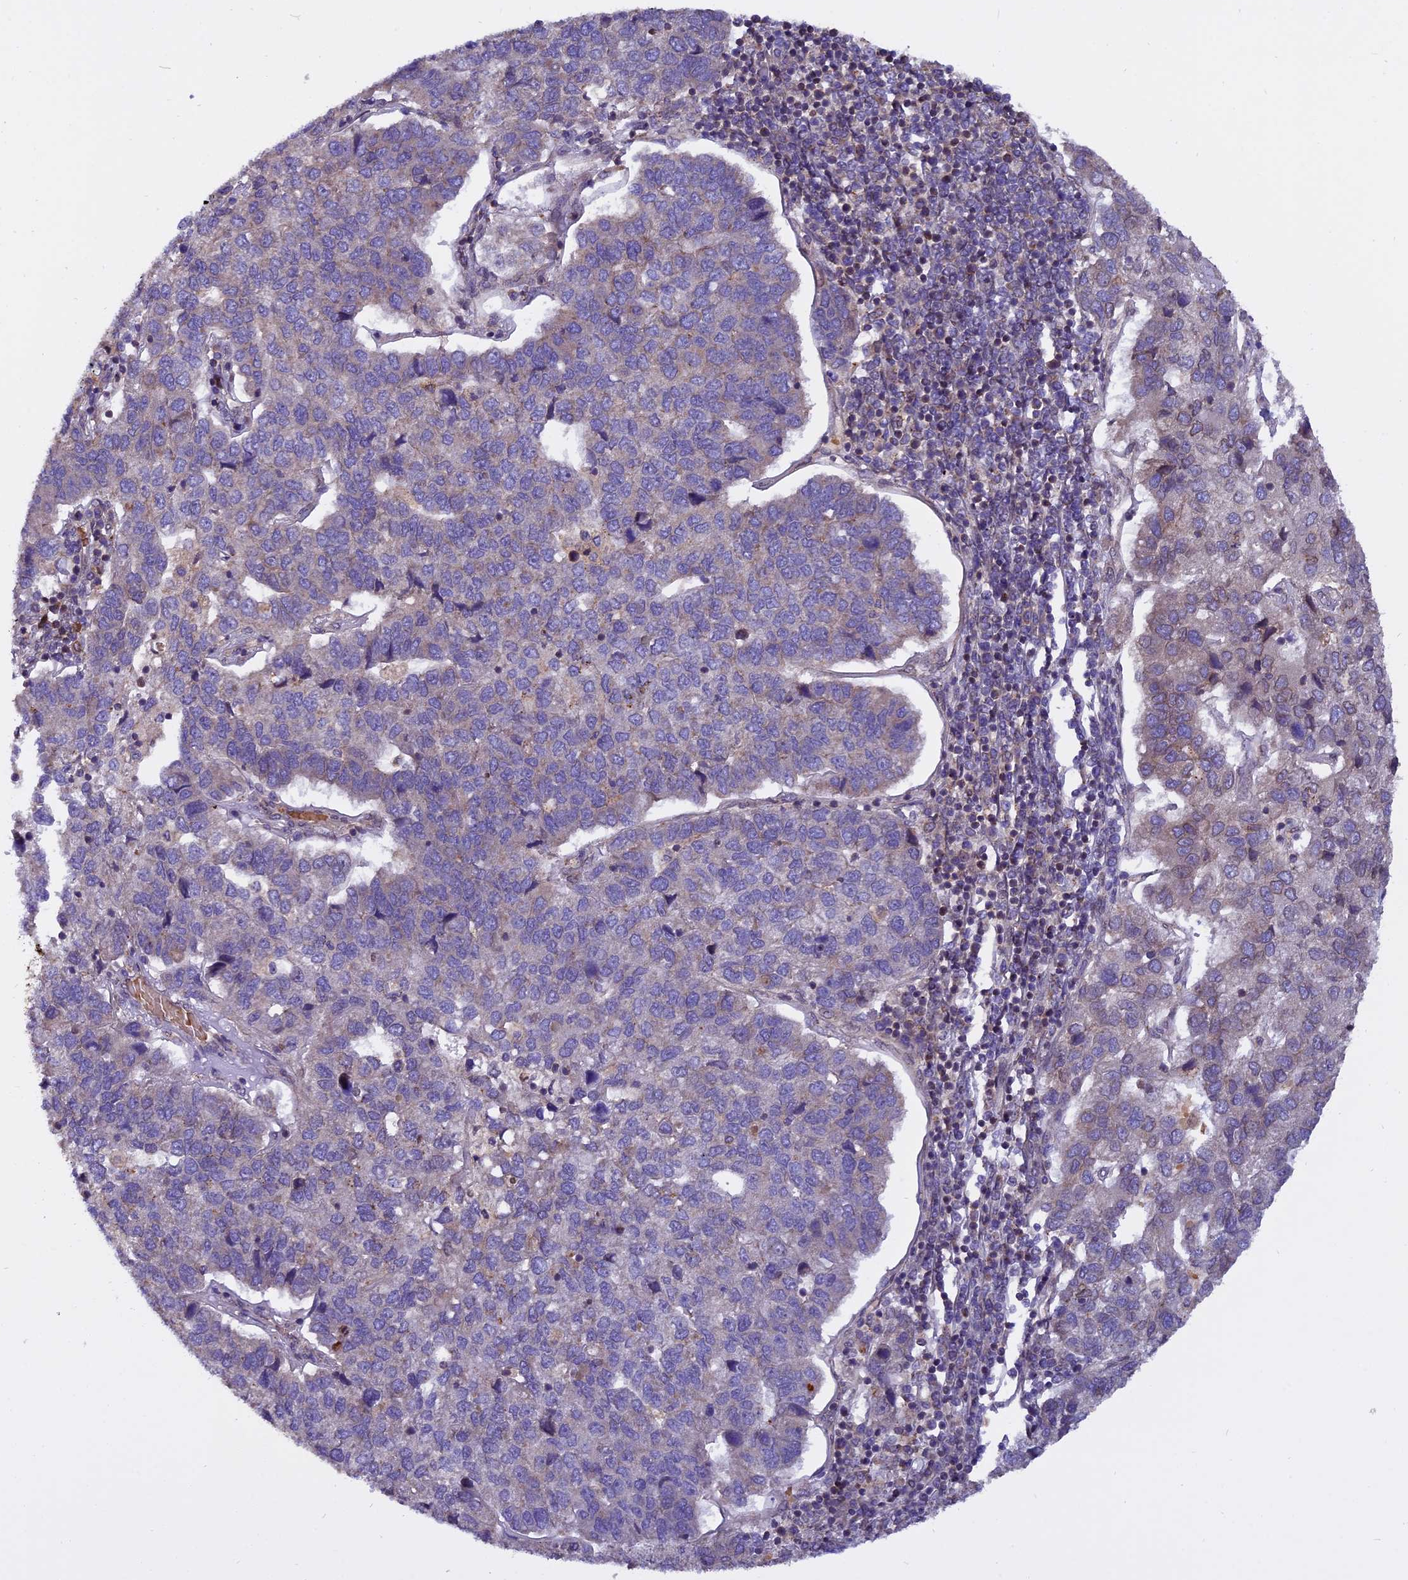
{"staining": {"intensity": "weak", "quantity": "<25%", "location": "cytoplasmic/membranous"}, "tissue": "pancreatic cancer", "cell_type": "Tumor cells", "image_type": "cancer", "snomed": [{"axis": "morphology", "description": "Adenocarcinoma, NOS"}, {"axis": "topography", "description": "Pancreas"}], "caption": "Immunohistochemistry (IHC) micrograph of neoplastic tissue: pancreatic cancer (adenocarcinoma) stained with DAB (3,3'-diaminobenzidine) reveals no significant protein staining in tumor cells.", "gene": "CHMP2A", "patient": {"sex": "female", "age": 61}}